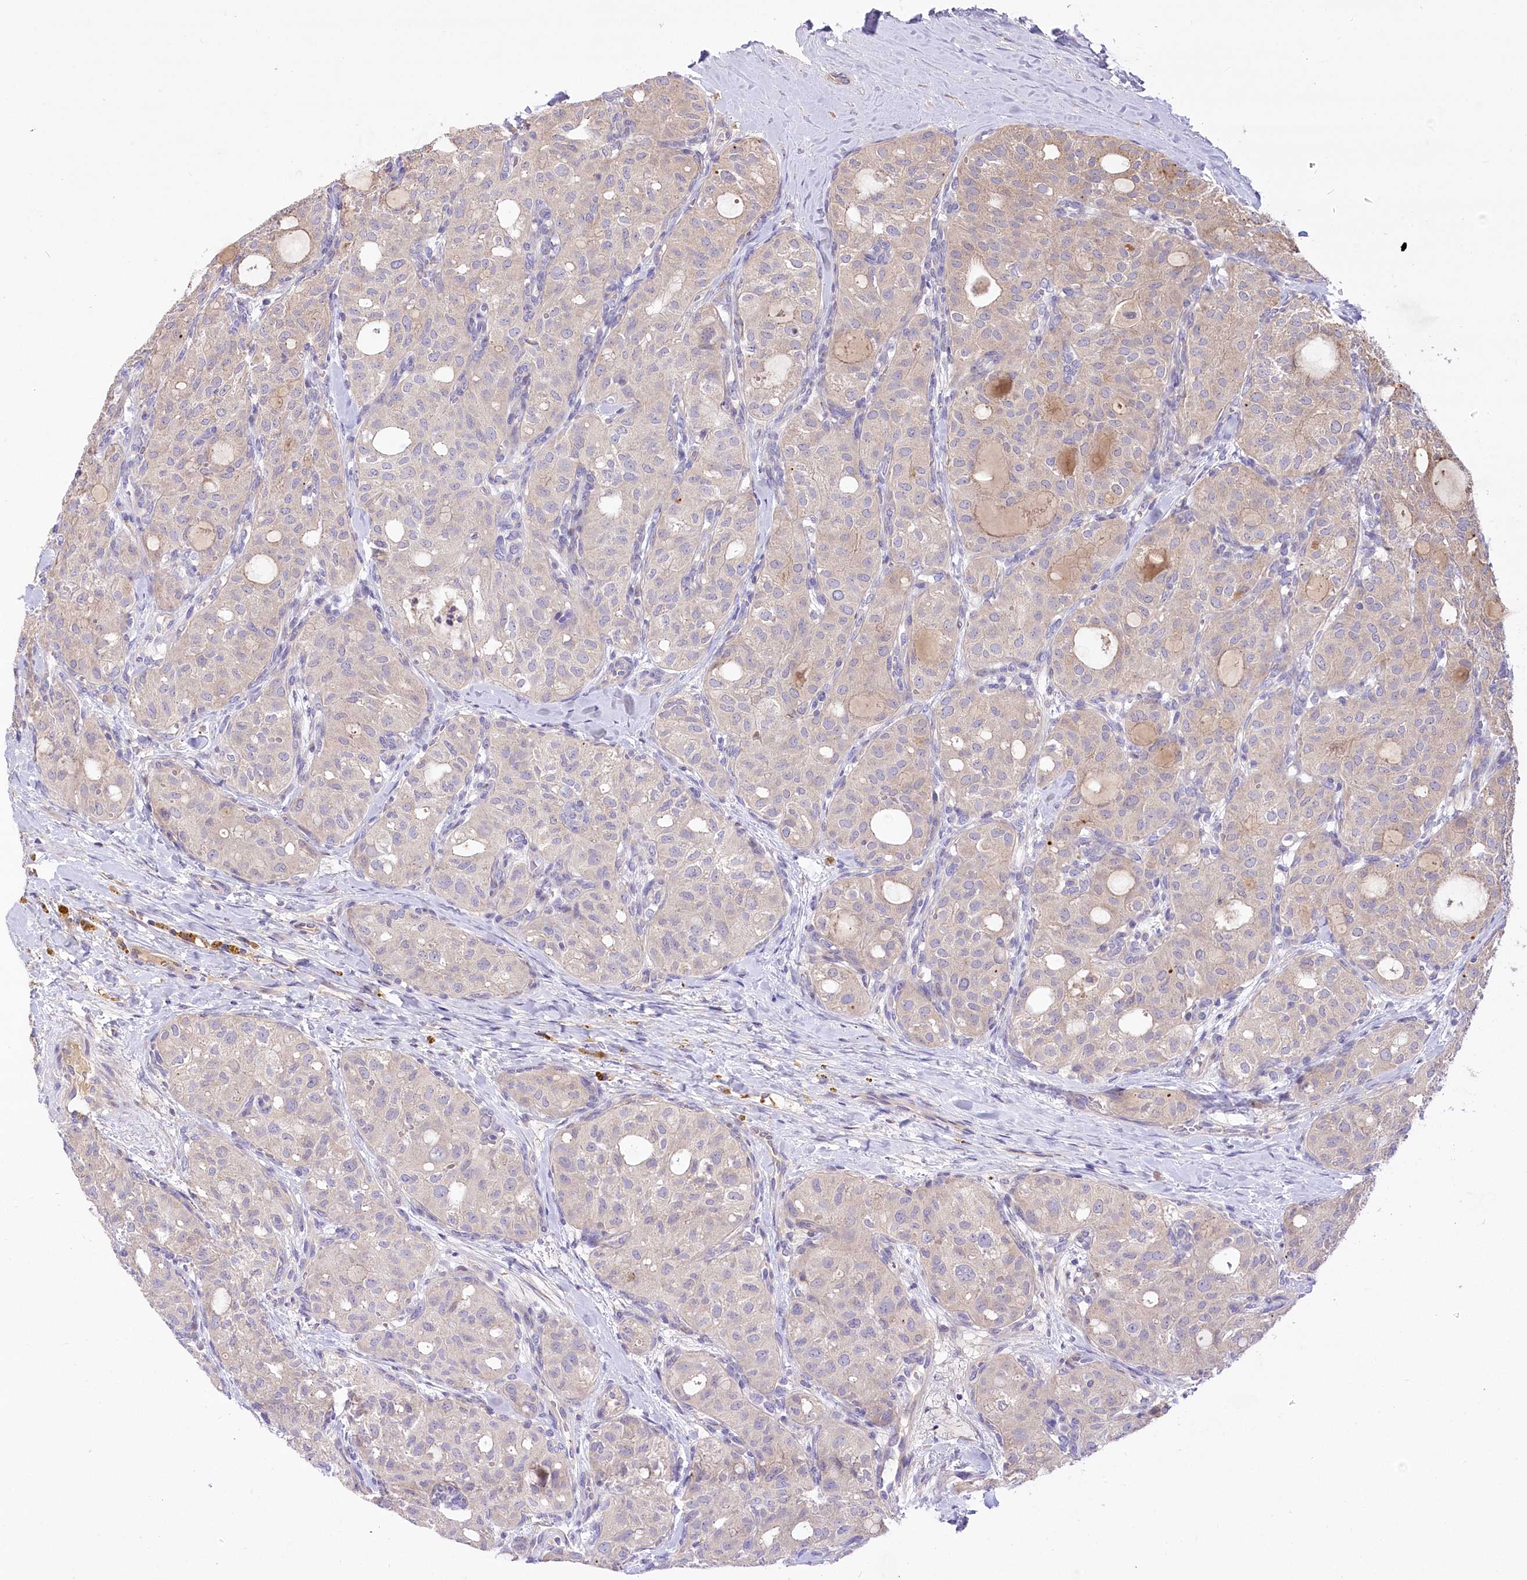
{"staining": {"intensity": "negative", "quantity": "none", "location": "none"}, "tissue": "thyroid cancer", "cell_type": "Tumor cells", "image_type": "cancer", "snomed": [{"axis": "morphology", "description": "Follicular adenoma carcinoma, NOS"}, {"axis": "topography", "description": "Thyroid gland"}], "caption": "Immunohistochemistry image of thyroid cancer (follicular adenoma carcinoma) stained for a protein (brown), which displays no expression in tumor cells. The staining was performed using DAB (3,3'-diaminobenzidine) to visualize the protein expression in brown, while the nuclei were stained in blue with hematoxylin (Magnification: 20x).", "gene": "PBLD", "patient": {"sex": "male", "age": 75}}